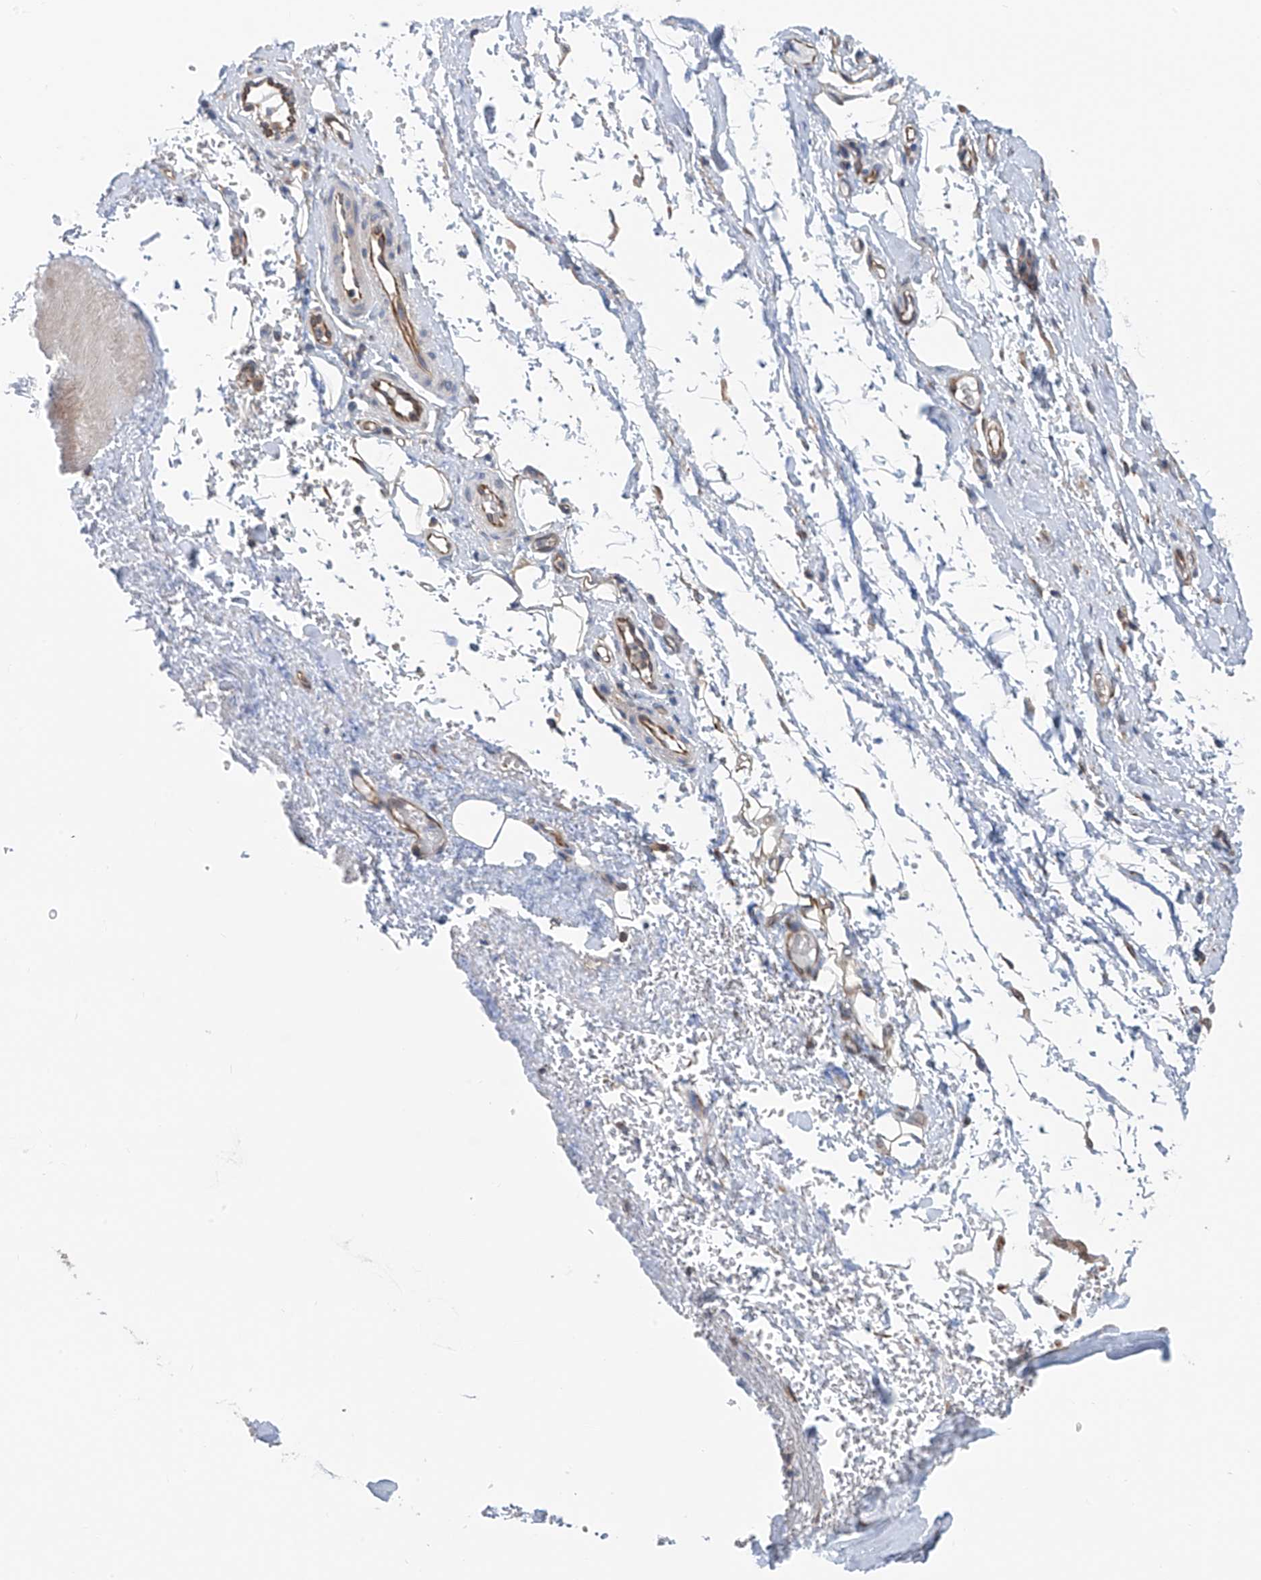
{"staining": {"intensity": "negative", "quantity": "none", "location": "none"}, "tissue": "adipose tissue", "cell_type": "Adipocytes", "image_type": "normal", "snomed": [{"axis": "morphology", "description": "Normal tissue, NOS"}, {"axis": "morphology", "description": "Adenocarcinoma, NOS"}, {"axis": "topography", "description": "Stomach, upper"}, {"axis": "topography", "description": "Peripheral nerve tissue"}], "caption": "This is a image of immunohistochemistry (IHC) staining of unremarkable adipose tissue, which shows no positivity in adipocytes.", "gene": "CHPF", "patient": {"sex": "male", "age": 62}}